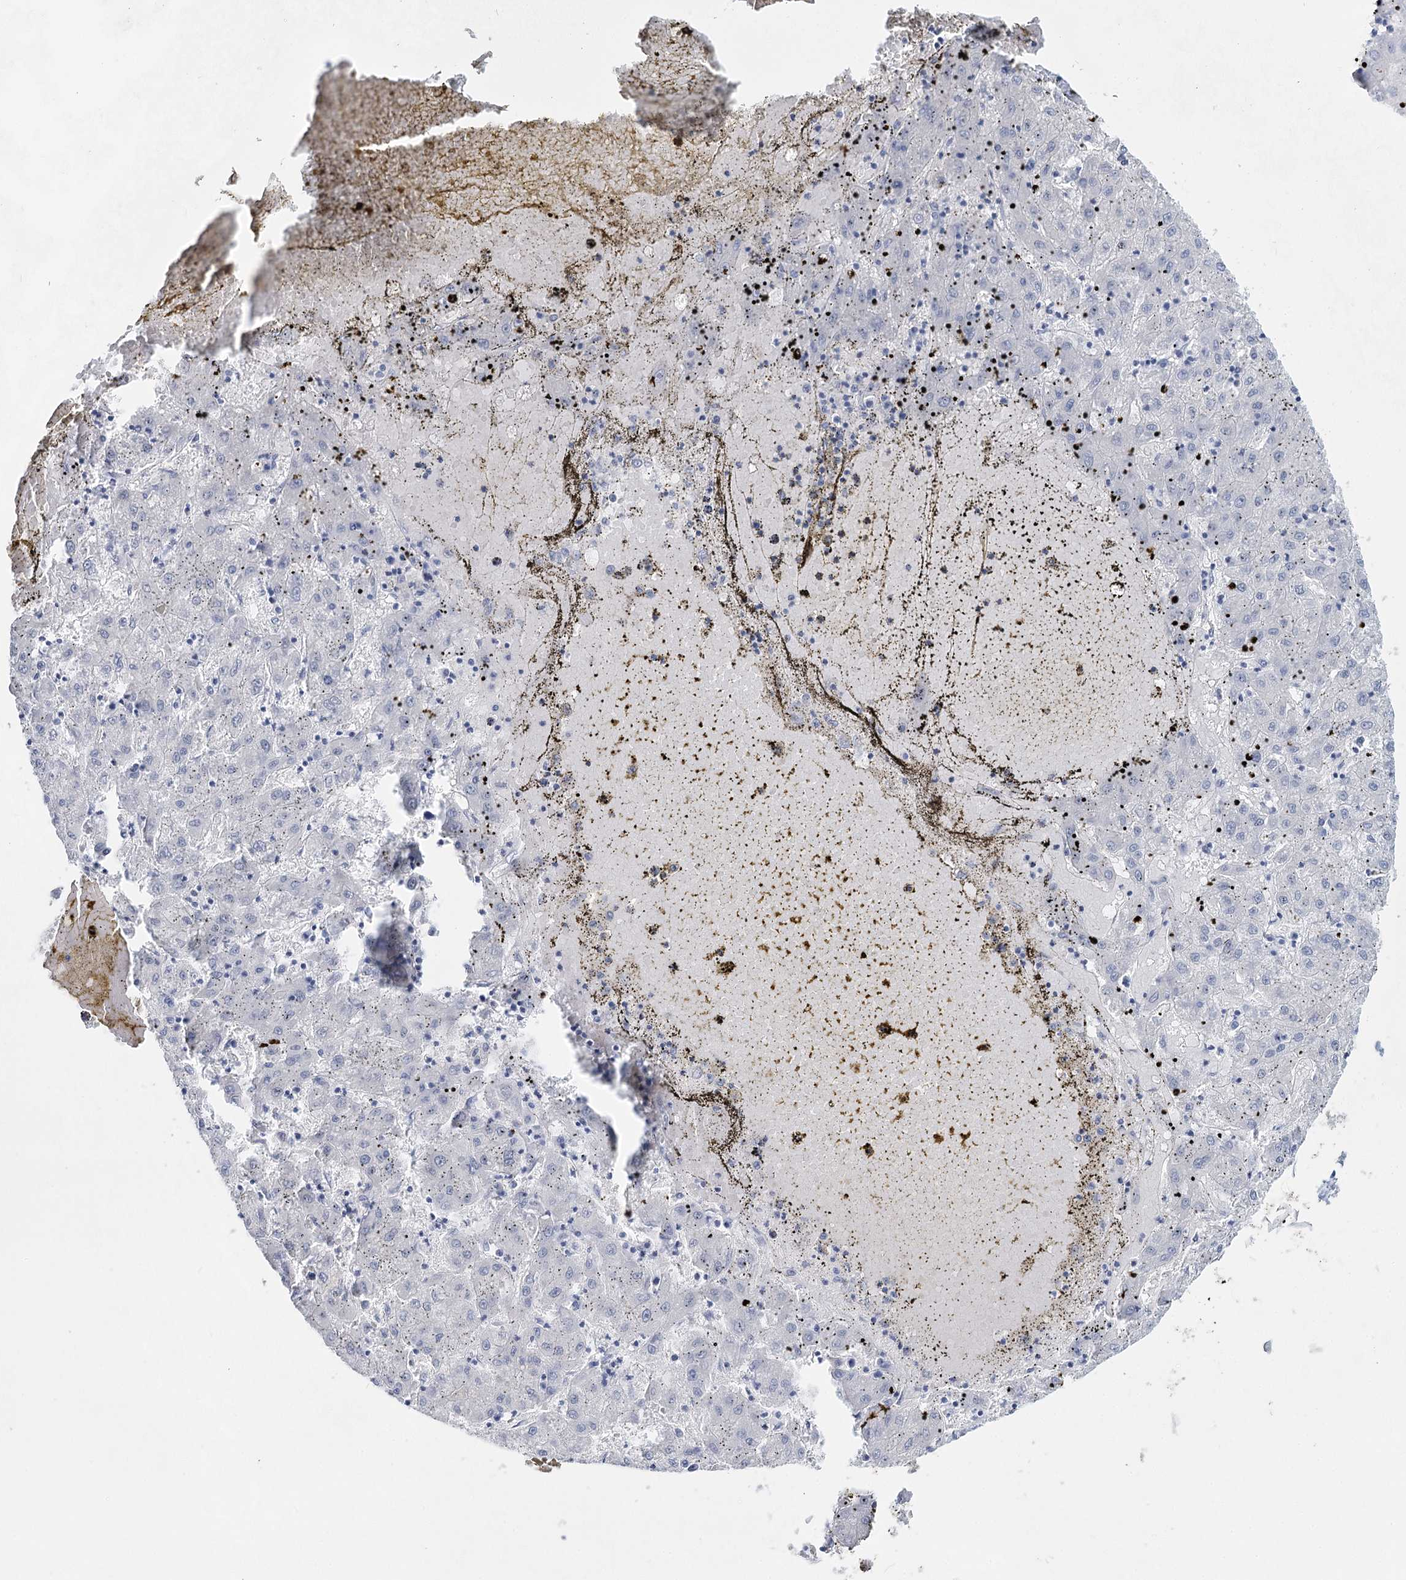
{"staining": {"intensity": "negative", "quantity": "none", "location": "none"}, "tissue": "liver cancer", "cell_type": "Tumor cells", "image_type": "cancer", "snomed": [{"axis": "morphology", "description": "Carcinoma, Hepatocellular, NOS"}, {"axis": "topography", "description": "Liver"}], "caption": "An immunohistochemistry micrograph of liver cancer (hepatocellular carcinoma) is shown. There is no staining in tumor cells of liver cancer (hepatocellular carcinoma).", "gene": "SLC17A2", "patient": {"sex": "male", "age": 72}}